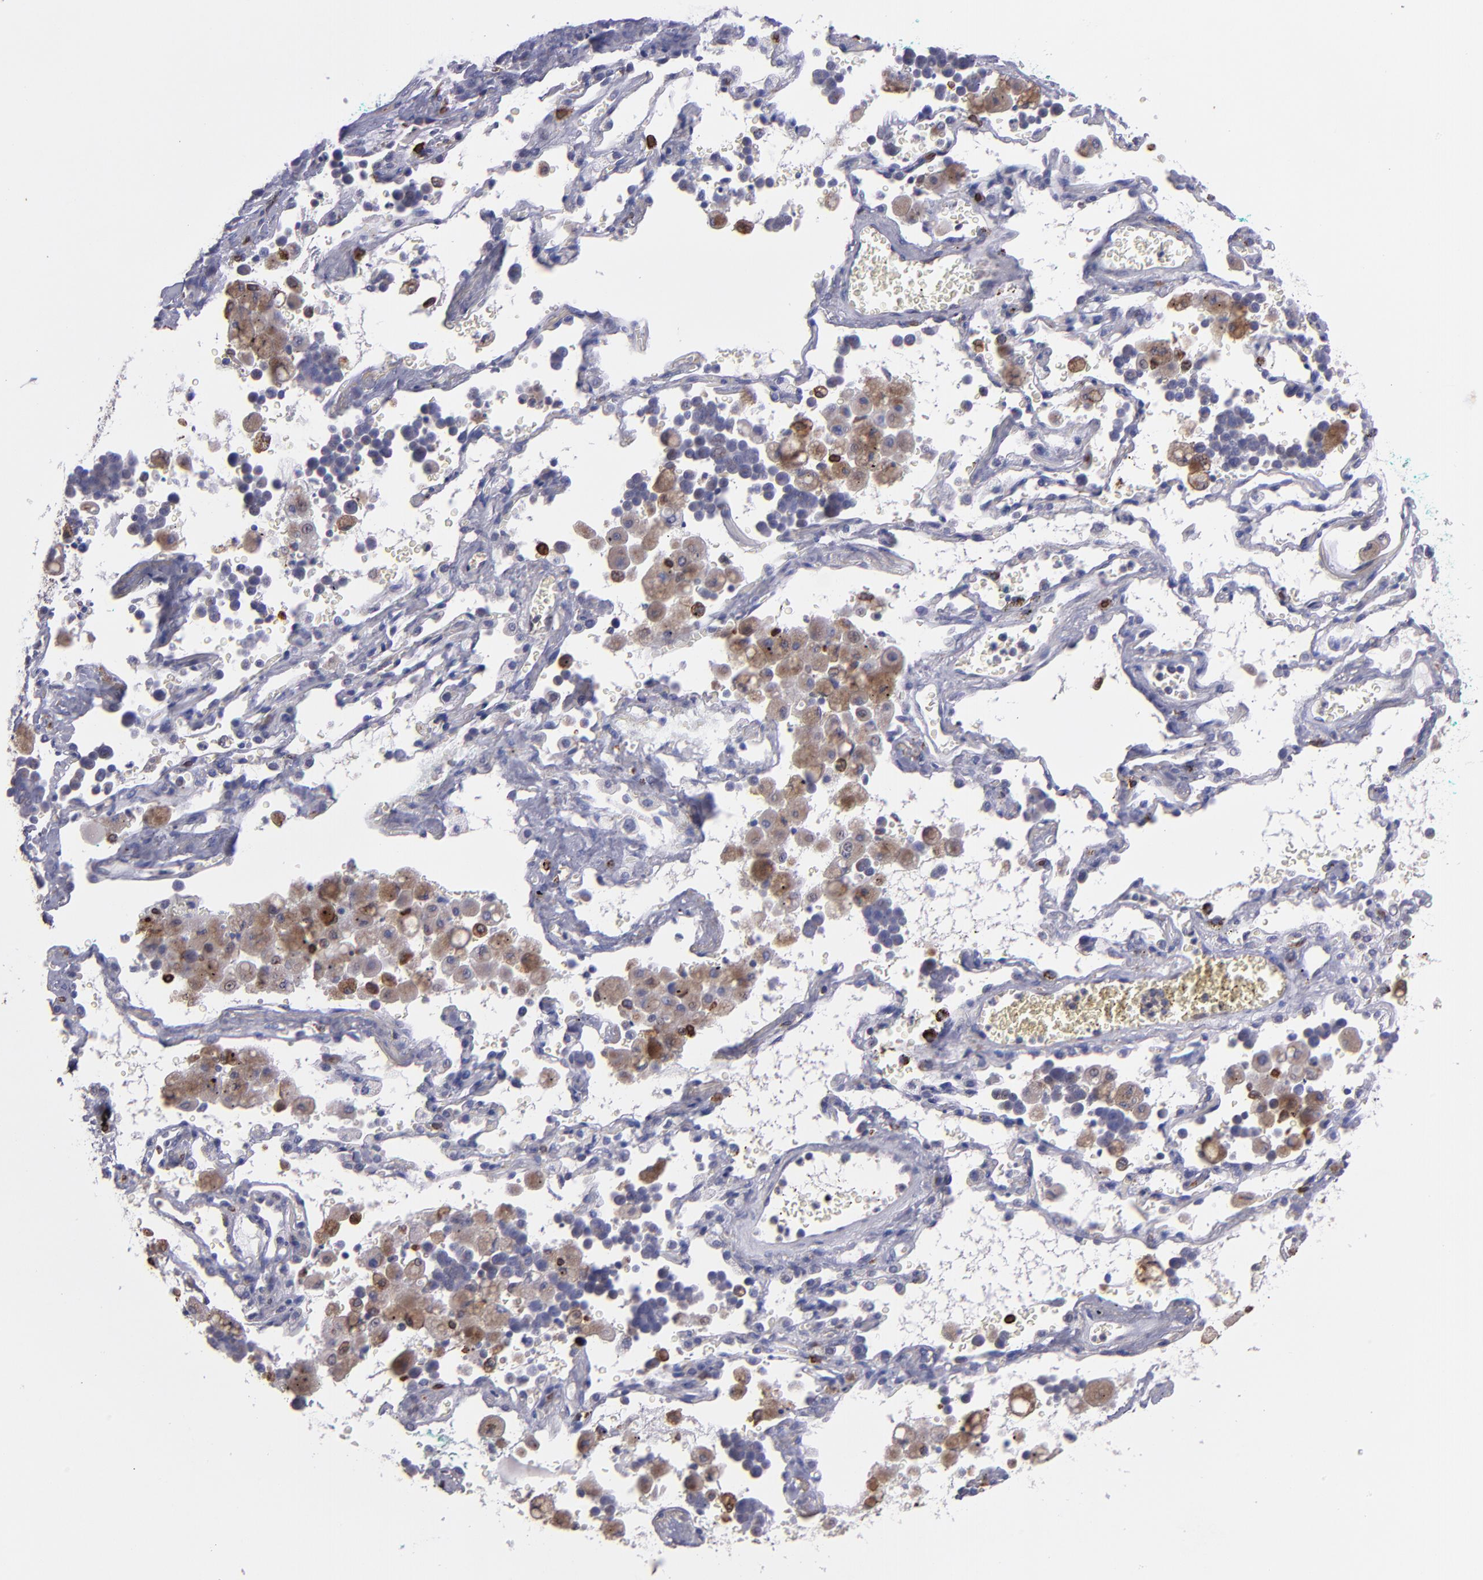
{"staining": {"intensity": "weak", "quantity": "25%-75%", "location": "cytoplasmic/membranous"}, "tissue": "lung cancer", "cell_type": "Tumor cells", "image_type": "cancer", "snomed": [{"axis": "morphology", "description": "Neoplasm, malignant, NOS"}, {"axis": "topography", "description": "Lung"}], "caption": "The immunohistochemical stain shows weak cytoplasmic/membranous staining in tumor cells of lung cancer (neoplasm (malignant)) tissue. The staining was performed using DAB to visualize the protein expression in brown, while the nuclei were stained in blue with hematoxylin (Magnification: 20x).", "gene": "PTGS1", "patient": {"sex": "female", "age": 58}}